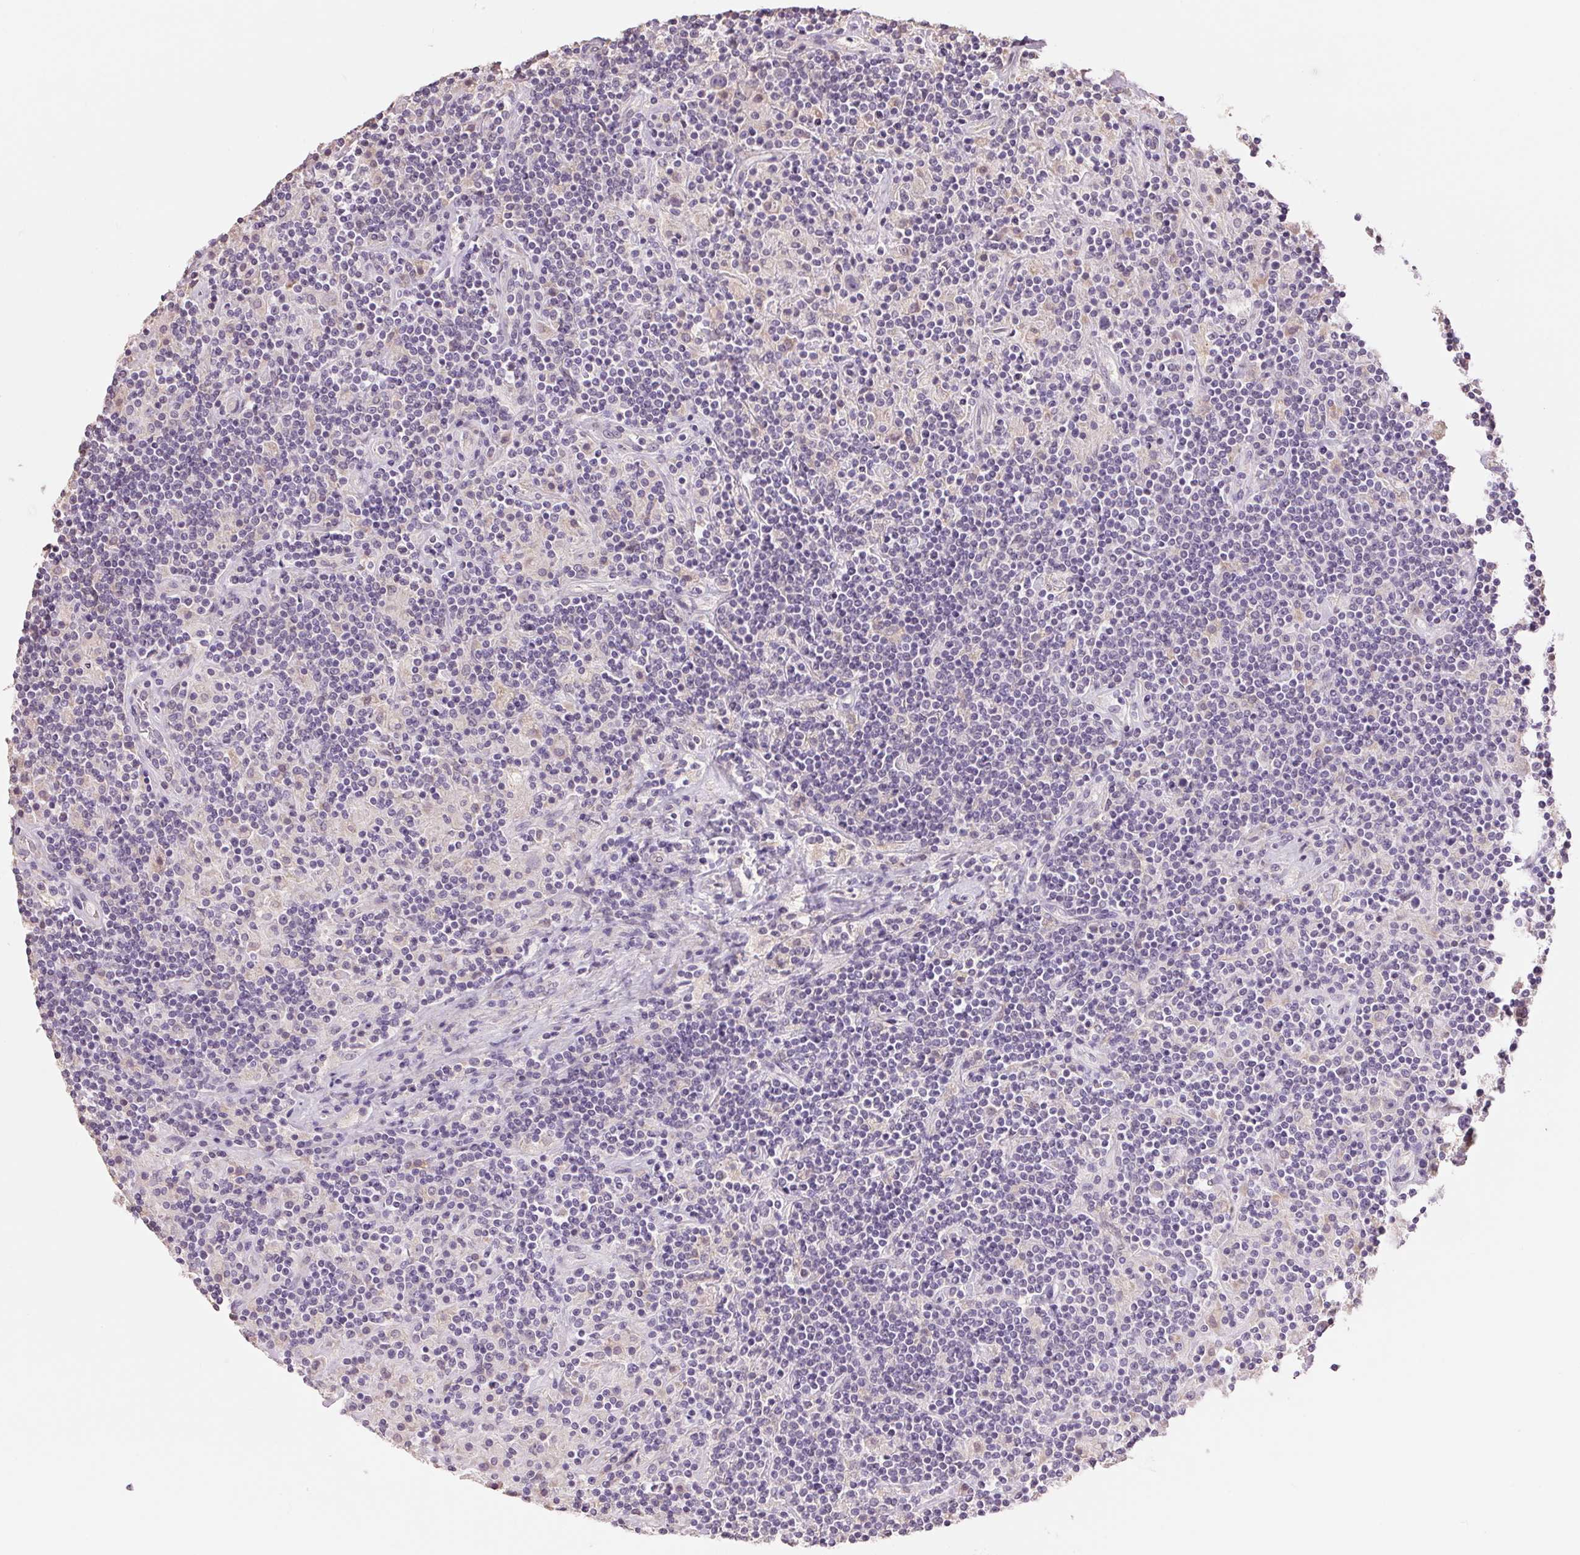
{"staining": {"intensity": "negative", "quantity": "none", "location": "none"}, "tissue": "lymphoma", "cell_type": "Tumor cells", "image_type": "cancer", "snomed": [{"axis": "morphology", "description": "Hodgkin's disease, NOS"}, {"axis": "topography", "description": "Lymph node"}], "caption": "A high-resolution photomicrograph shows IHC staining of Hodgkin's disease, which demonstrates no significant expression in tumor cells. (DAB (3,3'-diaminobenzidine) IHC visualized using brightfield microscopy, high magnification).", "gene": "LYZL6", "patient": {"sex": "male", "age": 70}}